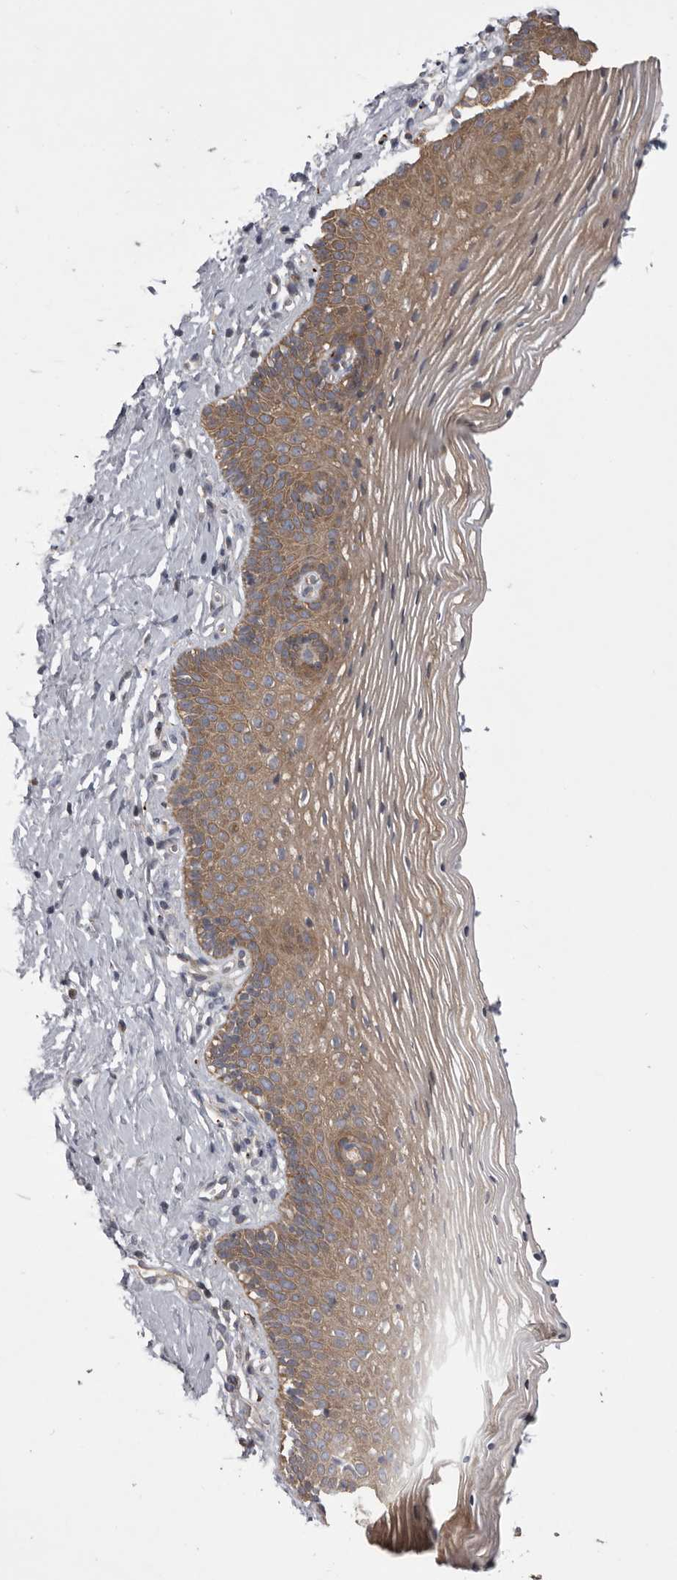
{"staining": {"intensity": "moderate", "quantity": ">75%", "location": "cytoplasmic/membranous"}, "tissue": "vagina", "cell_type": "Squamous epithelial cells", "image_type": "normal", "snomed": [{"axis": "morphology", "description": "Normal tissue, NOS"}, {"axis": "topography", "description": "Vagina"}], "caption": "Approximately >75% of squamous epithelial cells in benign vagina exhibit moderate cytoplasmic/membranous protein expression as visualized by brown immunohistochemical staining.", "gene": "WDR47", "patient": {"sex": "female", "age": 32}}